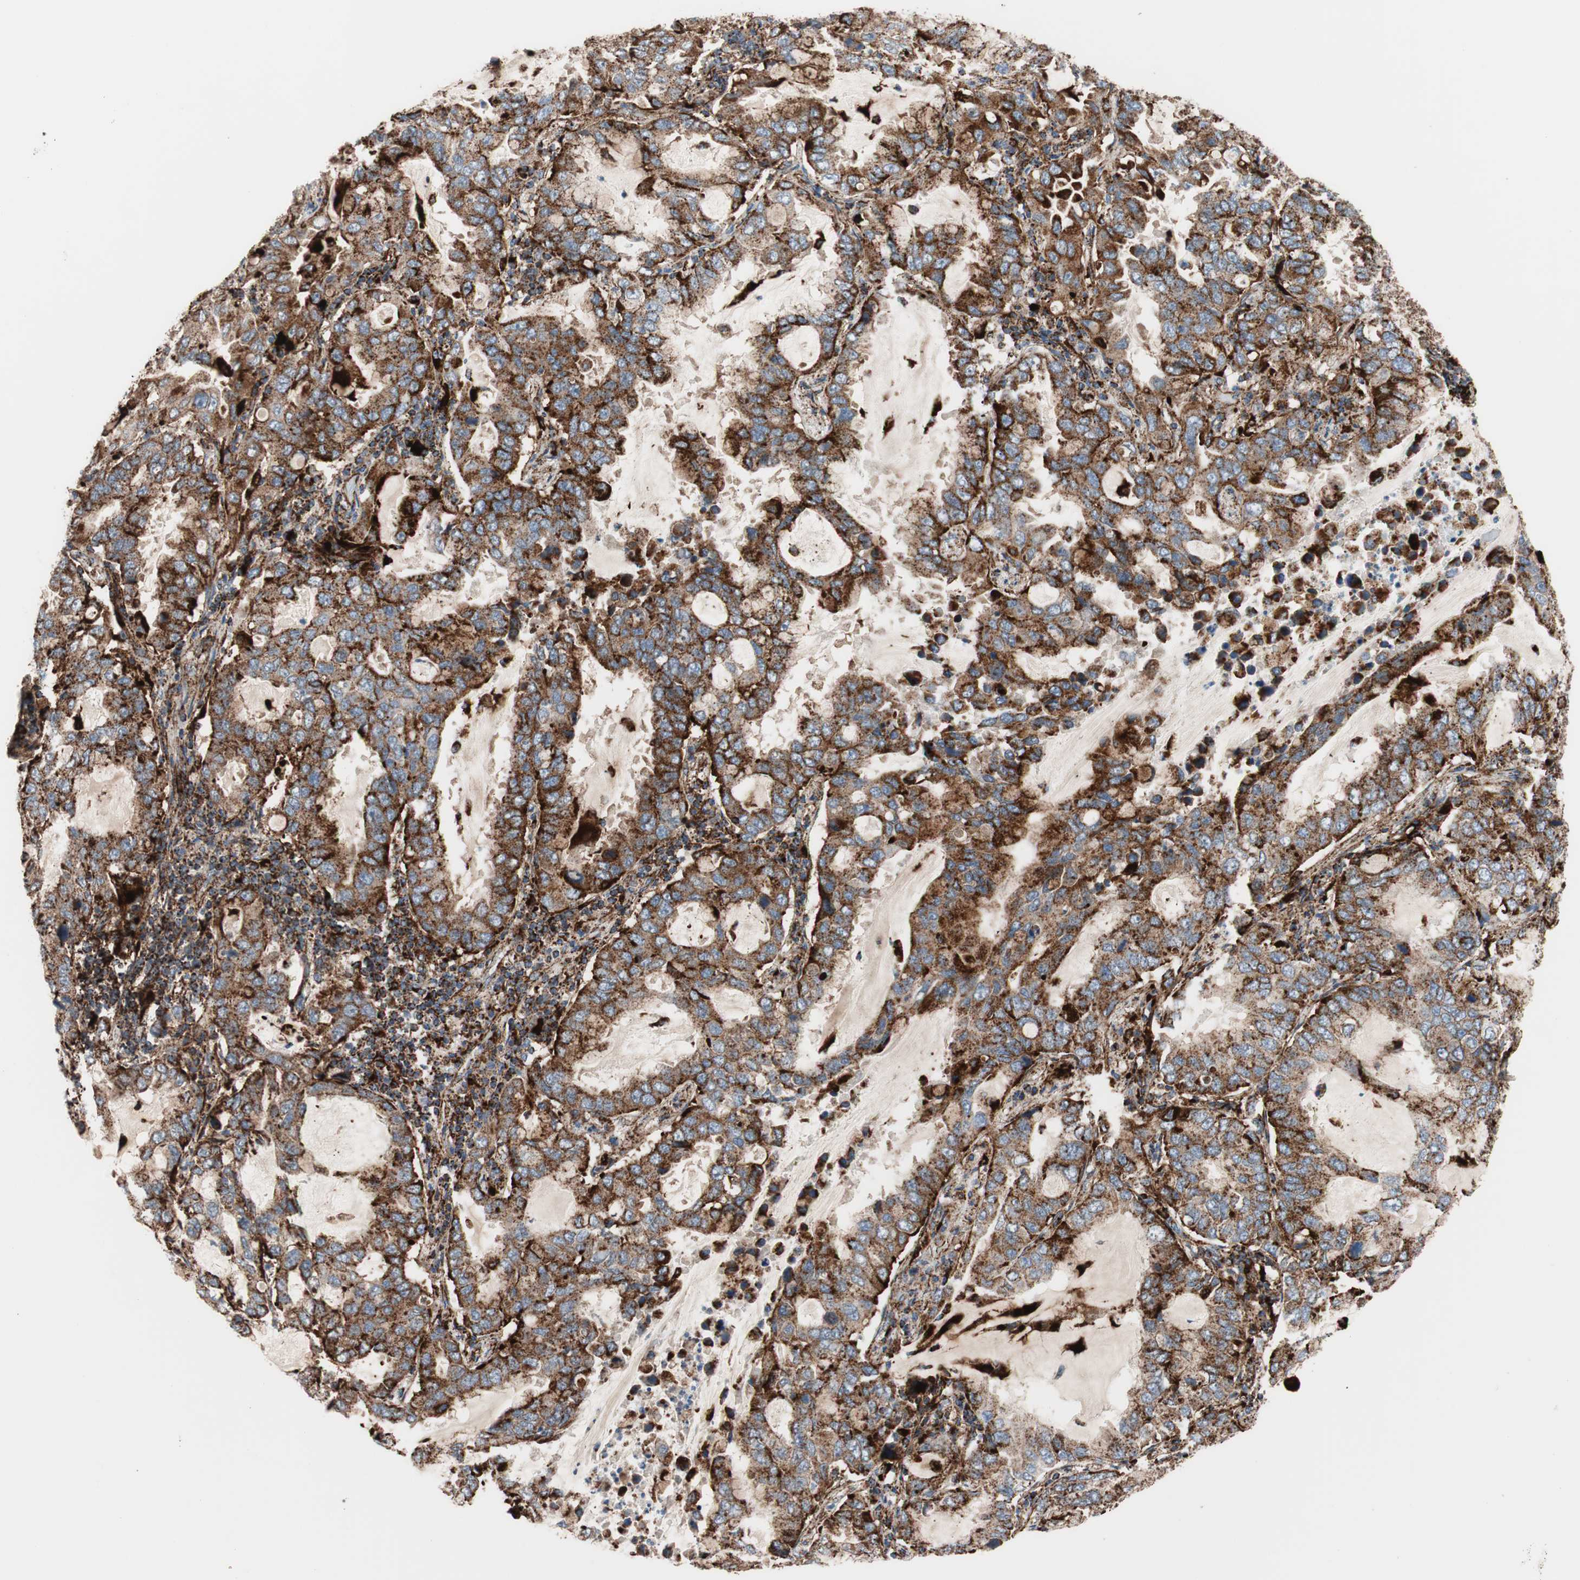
{"staining": {"intensity": "strong", "quantity": ">75%", "location": "cytoplasmic/membranous"}, "tissue": "lung cancer", "cell_type": "Tumor cells", "image_type": "cancer", "snomed": [{"axis": "morphology", "description": "Adenocarcinoma, NOS"}, {"axis": "topography", "description": "Lung"}], "caption": "A brown stain highlights strong cytoplasmic/membranous positivity of a protein in lung cancer (adenocarcinoma) tumor cells.", "gene": "LAMP1", "patient": {"sex": "male", "age": 64}}